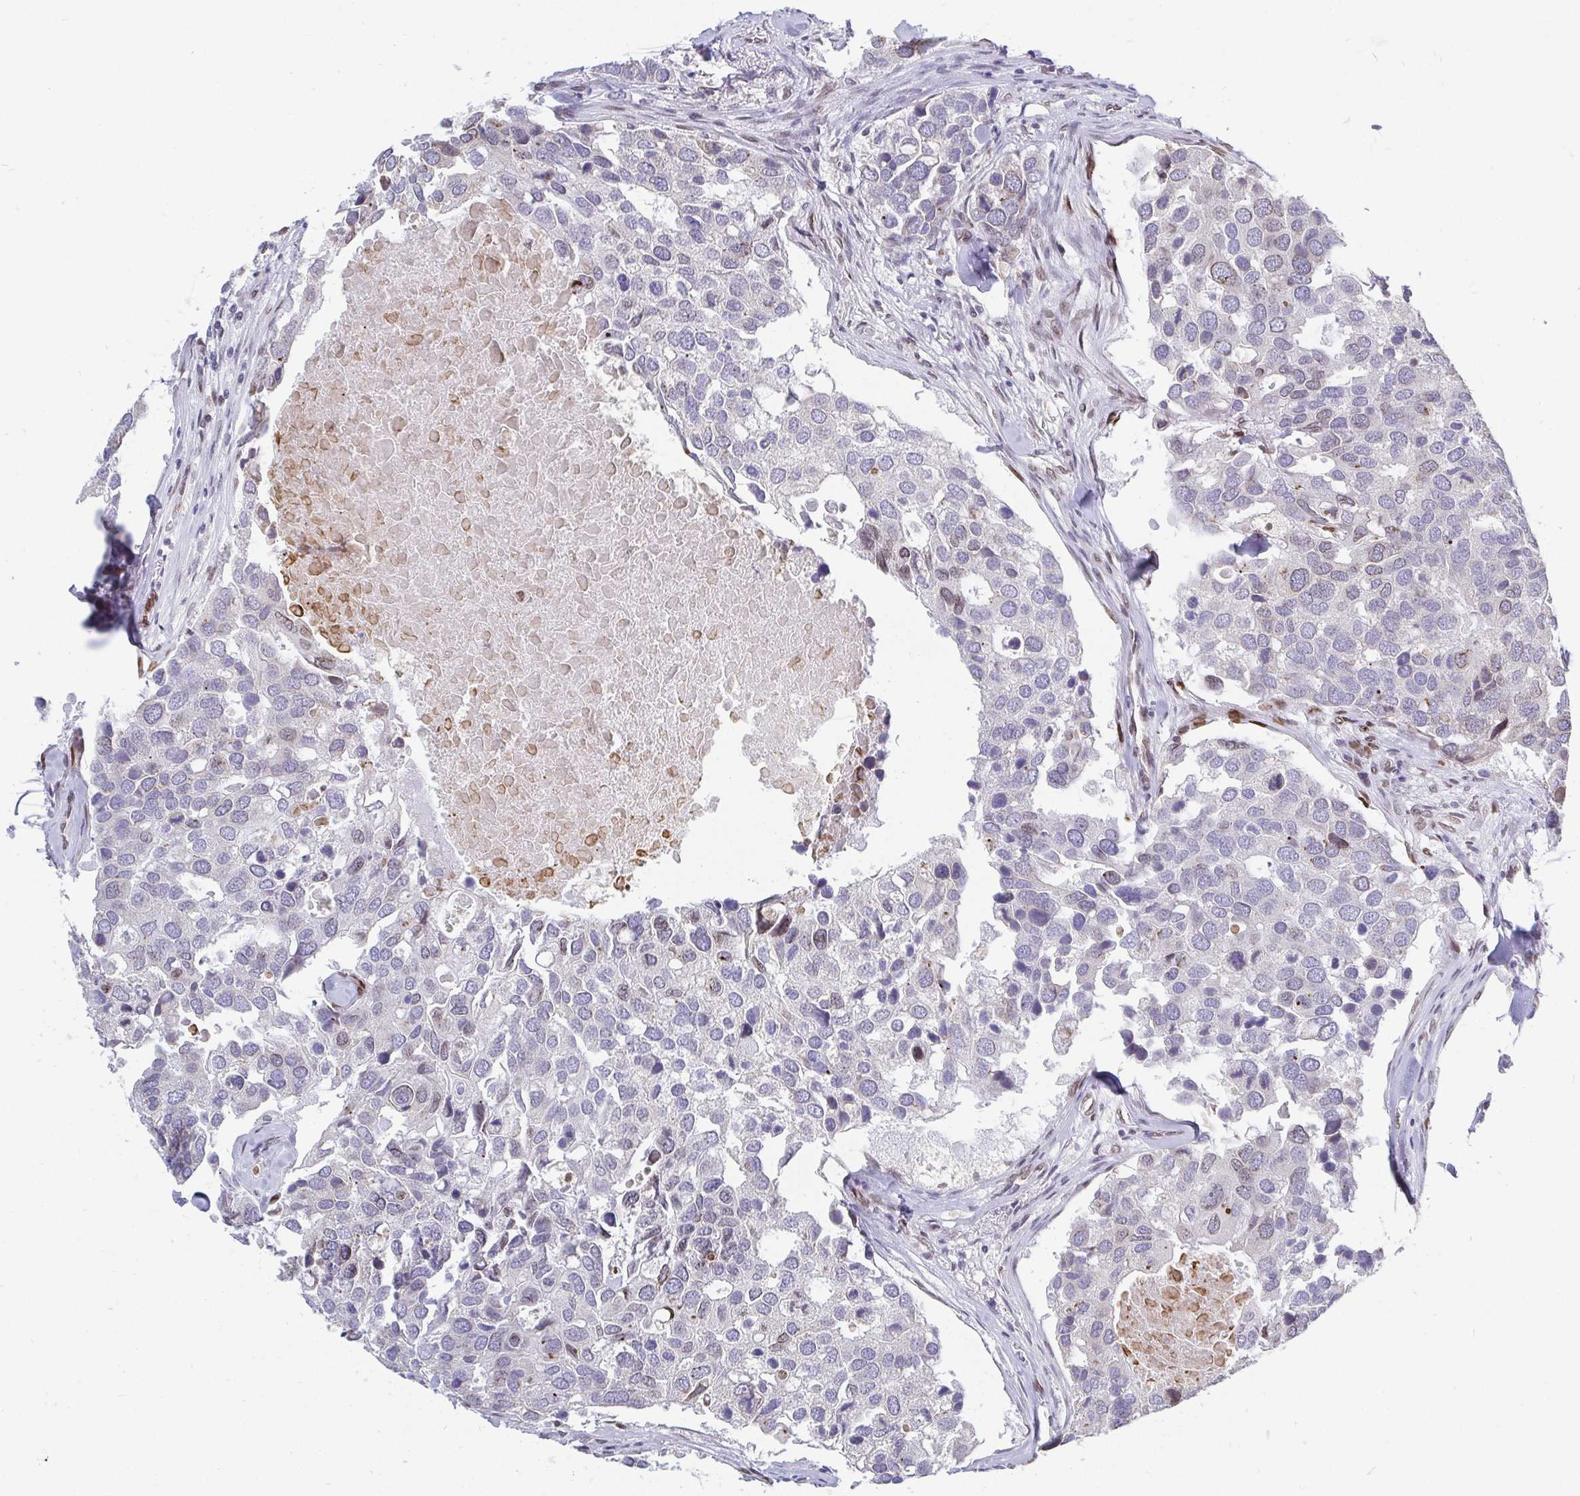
{"staining": {"intensity": "negative", "quantity": "none", "location": "none"}, "tissue": "breast cancer", "cell_type": "Tumor cells", "image_type": "cancer", "snomed": [{"axis": "morphology", "description": "Duct carcinoma"}, {"axis": "topography", "description": "Breast"}], "caption": "Image shows no significant protein positivity in tumor cells of breast cancer. (DAB (3,3'-diaminobenzidine) immunohistochemistry (IHC) with hematoxylin counter stain).", "gene": "EMD", "patient": {"sex": "female", "age": 83}}